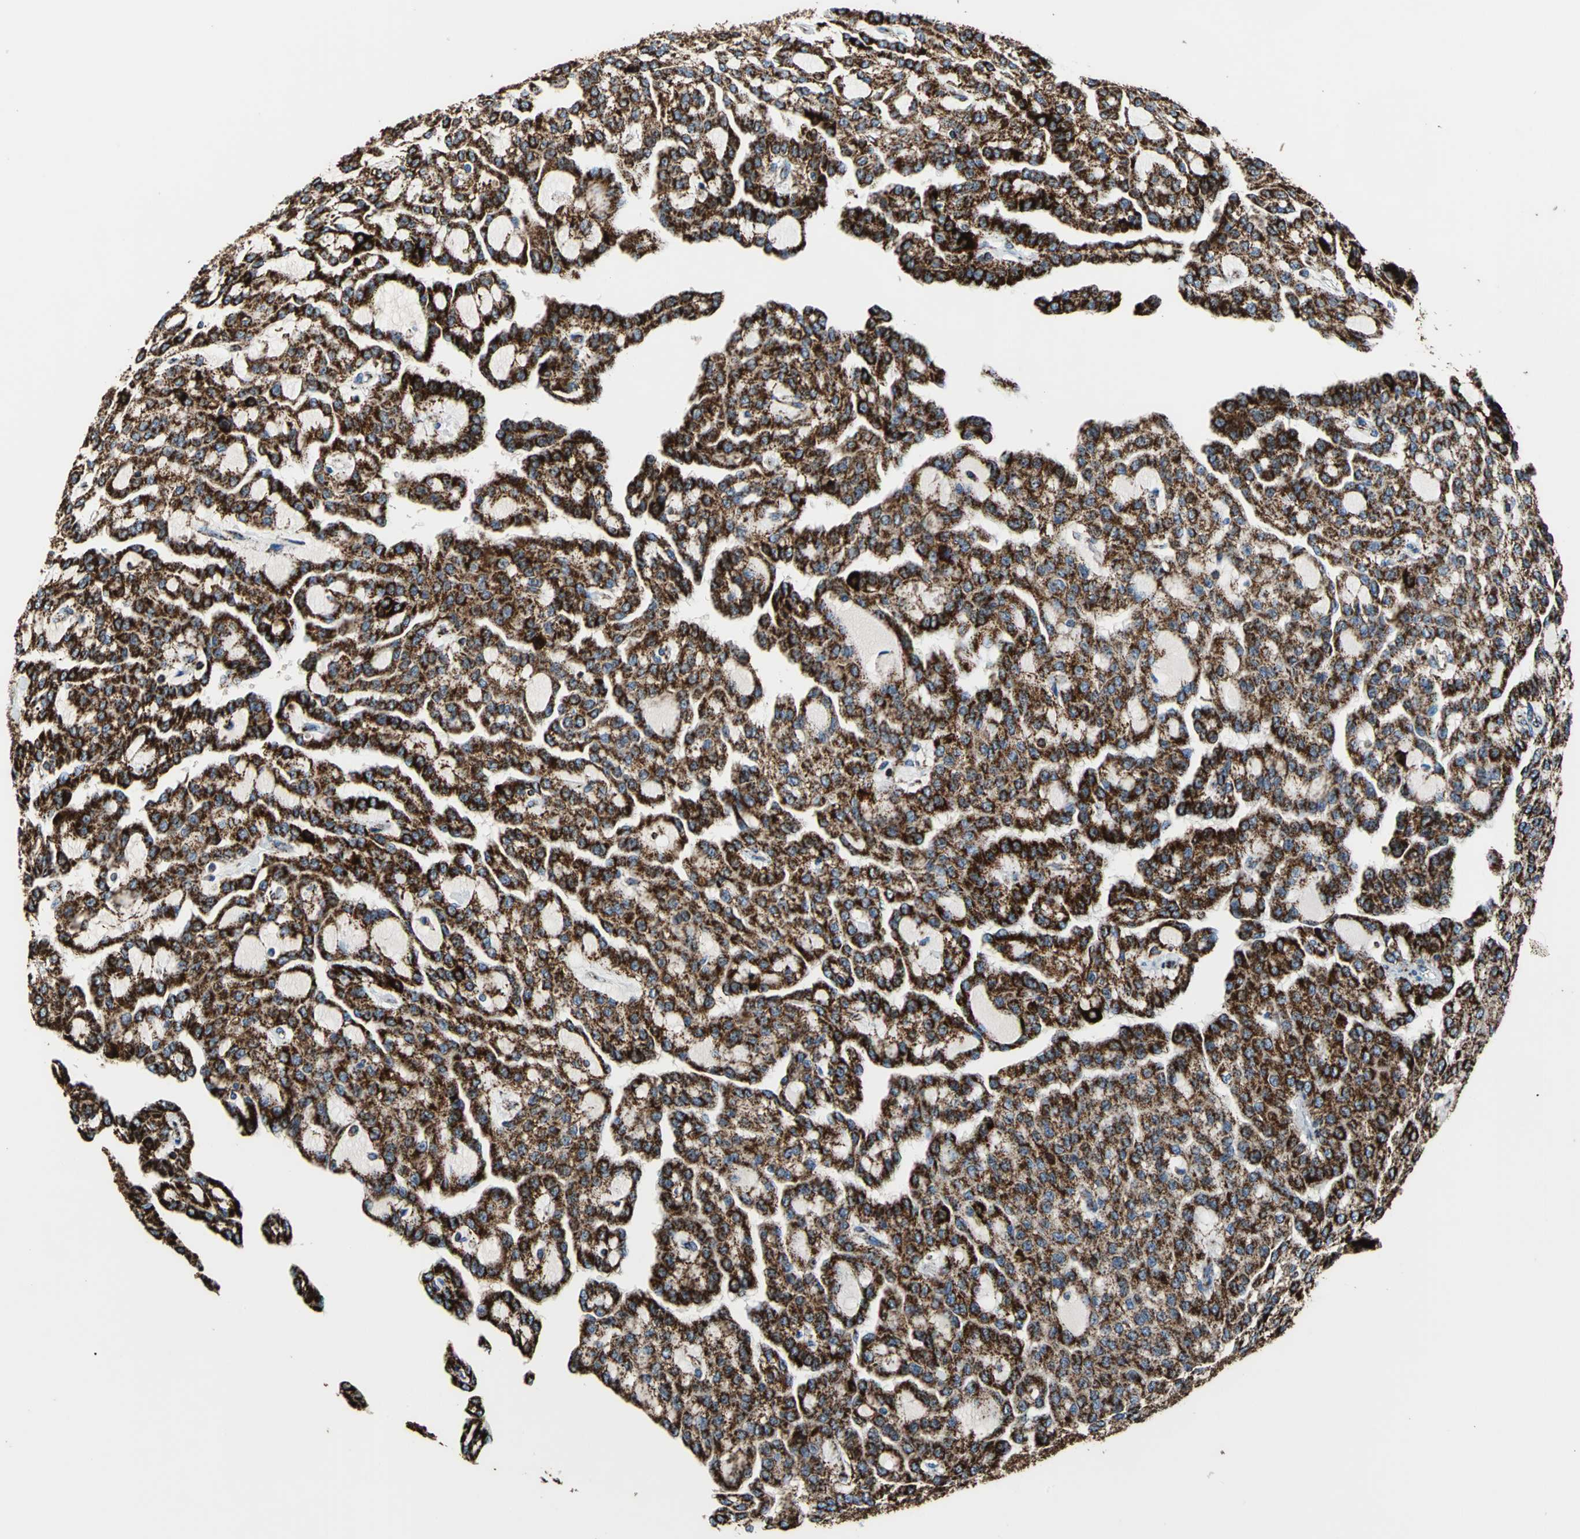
{"staining": {"intensity": "strong", "quantity": ">75%", "location": "cytoplasmic/membranous"}, "tissue": "renal cancer", "cell_type": "Tumor cells", "image_type": "cancer", "snomed": [{"axis": "morphology", "description": "Adenocarcinoma, NOS"}, {"axis": "topography", "description": "Kidney"}], "caption": "Tumor cells reveal strong cytoplasmic/membranous expression in about >75% of cells in renal cancer.", "gene": "ECH1", "patient": {"sex": "male", "age": 63}}